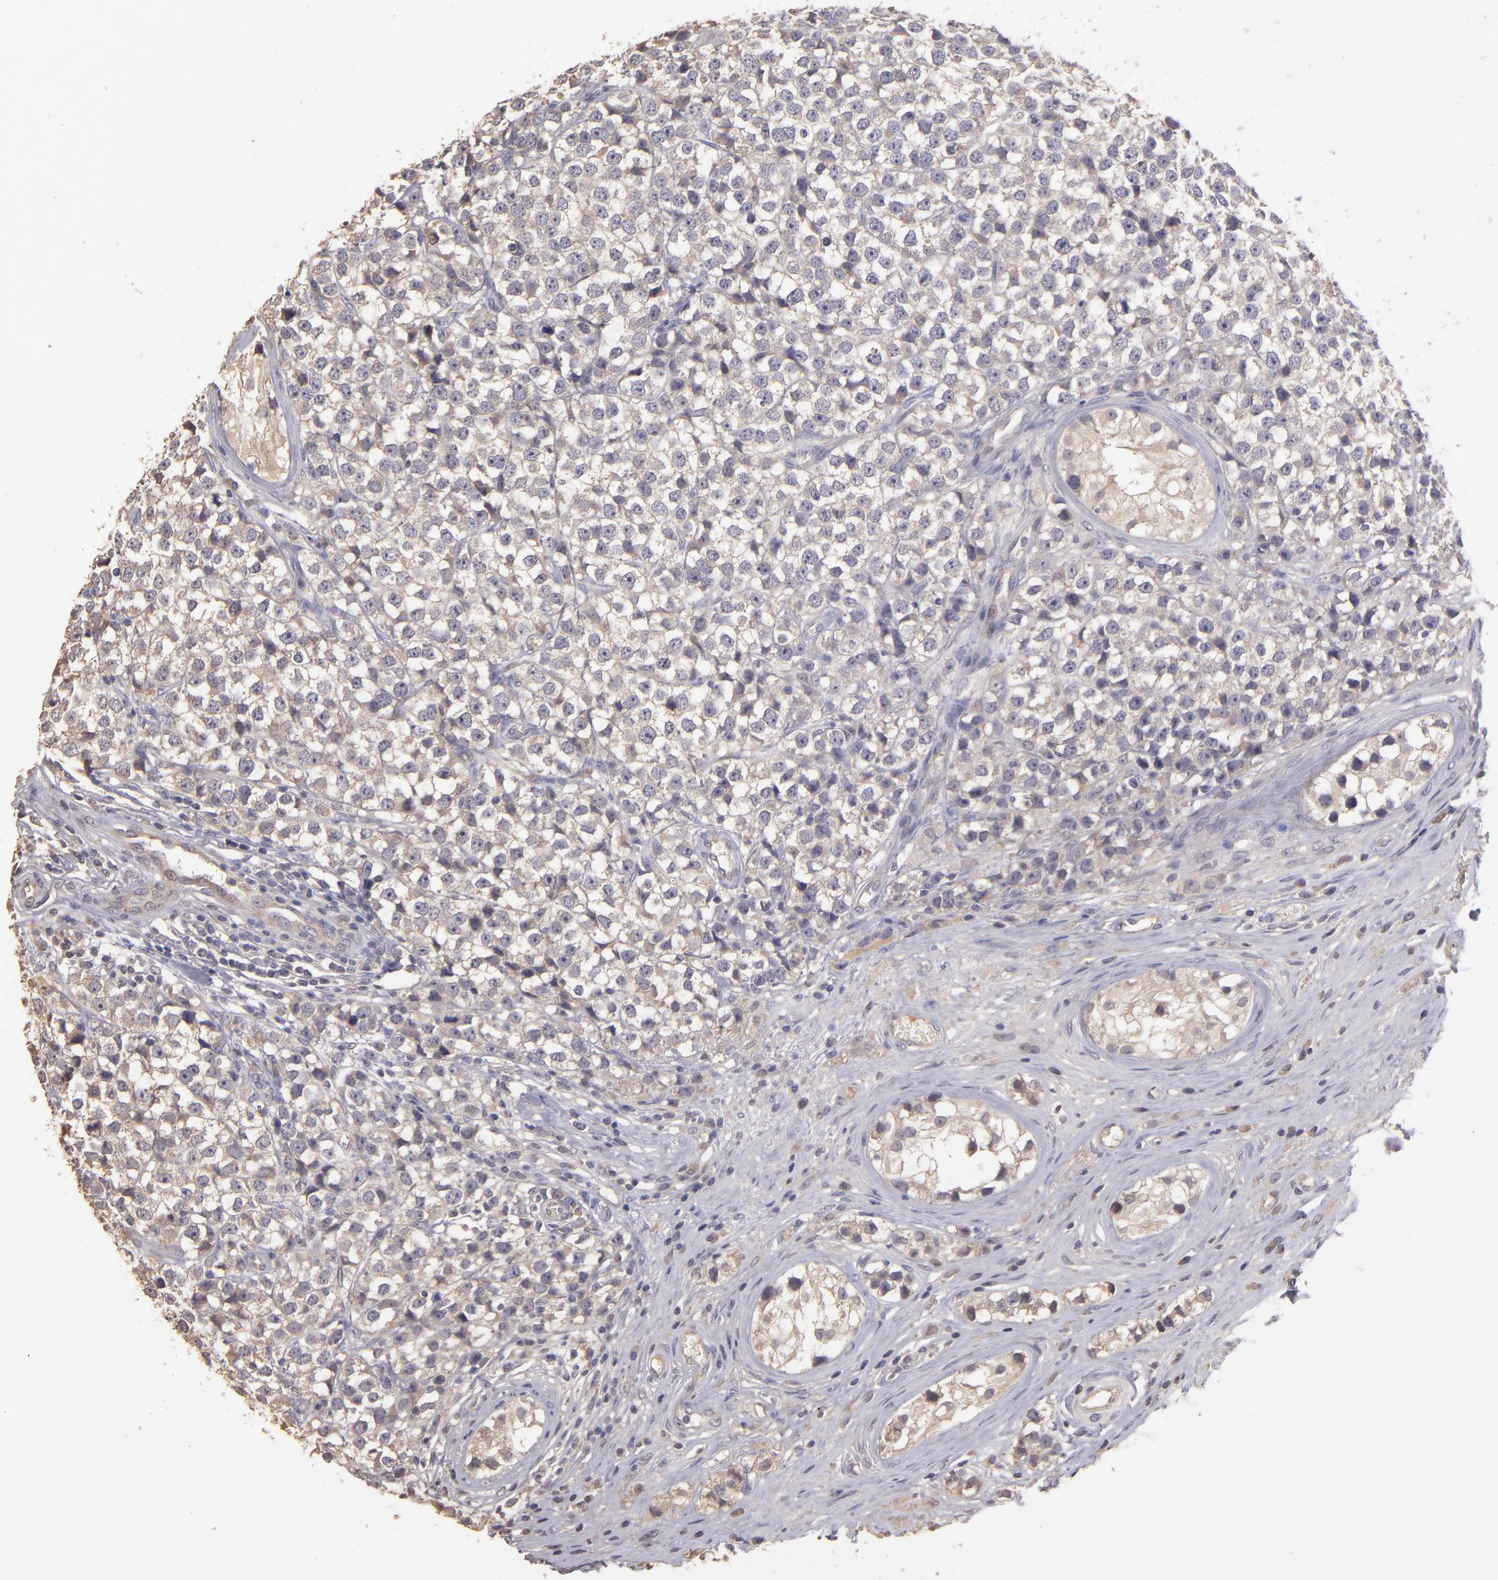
{"staining": {"intensity": "negative", "quantity": "none", "location": "none"}, "tissue": "testis cancer", "cell_type": "Tumor cells", "image_type": "cancer", "snomed": [{"axis": "morphology", "description": "Seminoma, NOS"}, {"axis": "topography", "description": "Testis"}], "caption": "Tumor cells are negative for brown protein staining in testis cancer (seminoma).", "gene": "GNAZ", "patient": {"sex": "male", "age": 25}}